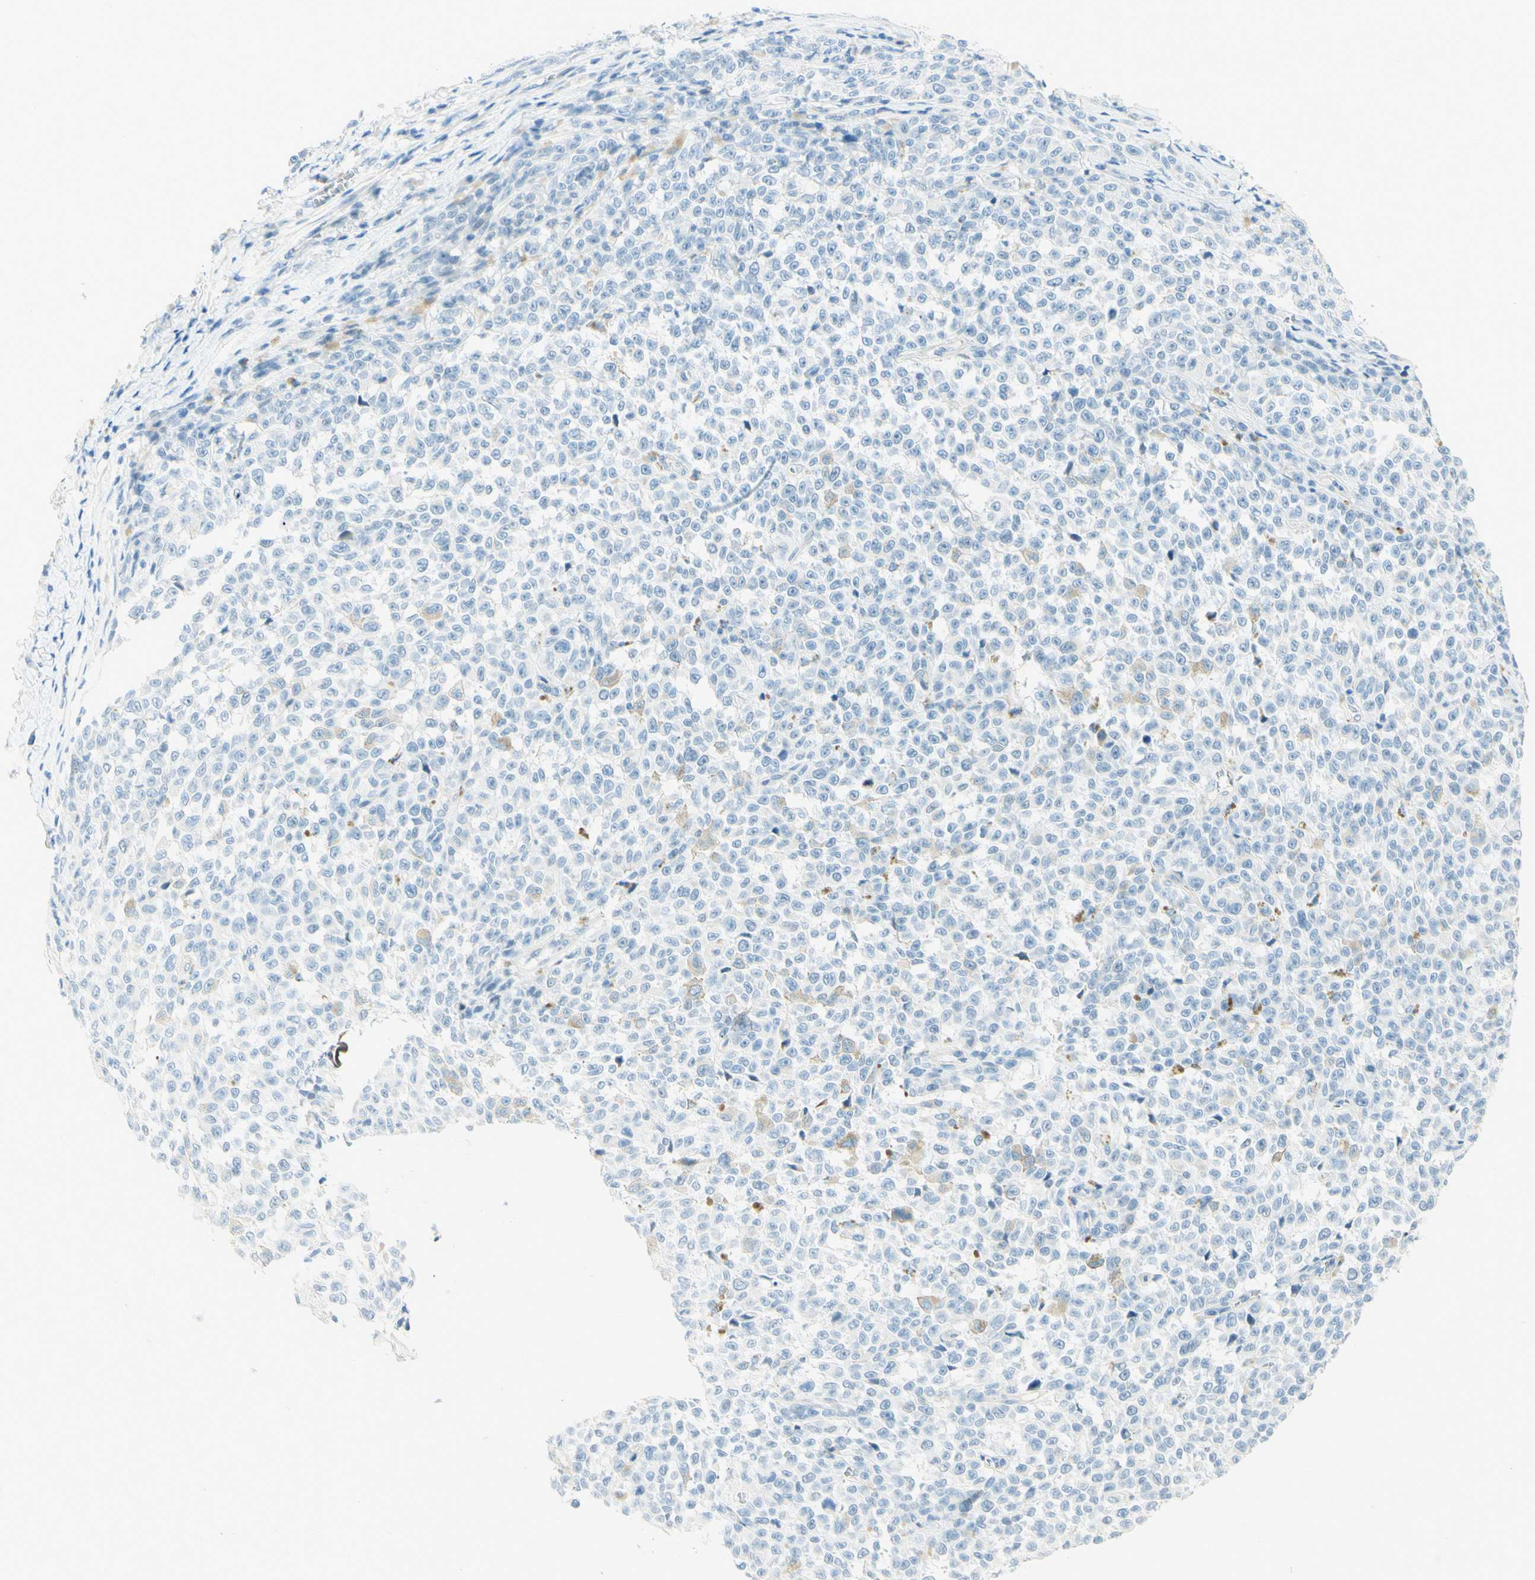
{"staining": {"intensity": "negative", "quantity": "none", "location": "none"}, "tissue": "melanoma", "cell_type": "Tumor cells", "image_type": "cancer", "snomed": [{"axis": "morphology", "description": "Malignant melanoma, NOS"}, {"axis": "topography", "description": "Skin"}], "caption": "IHC of human melanoma exhibits no positivity in tumor cells.", "gene": "TMEM132D", "patient": {"sex": "female", "age": 82}}